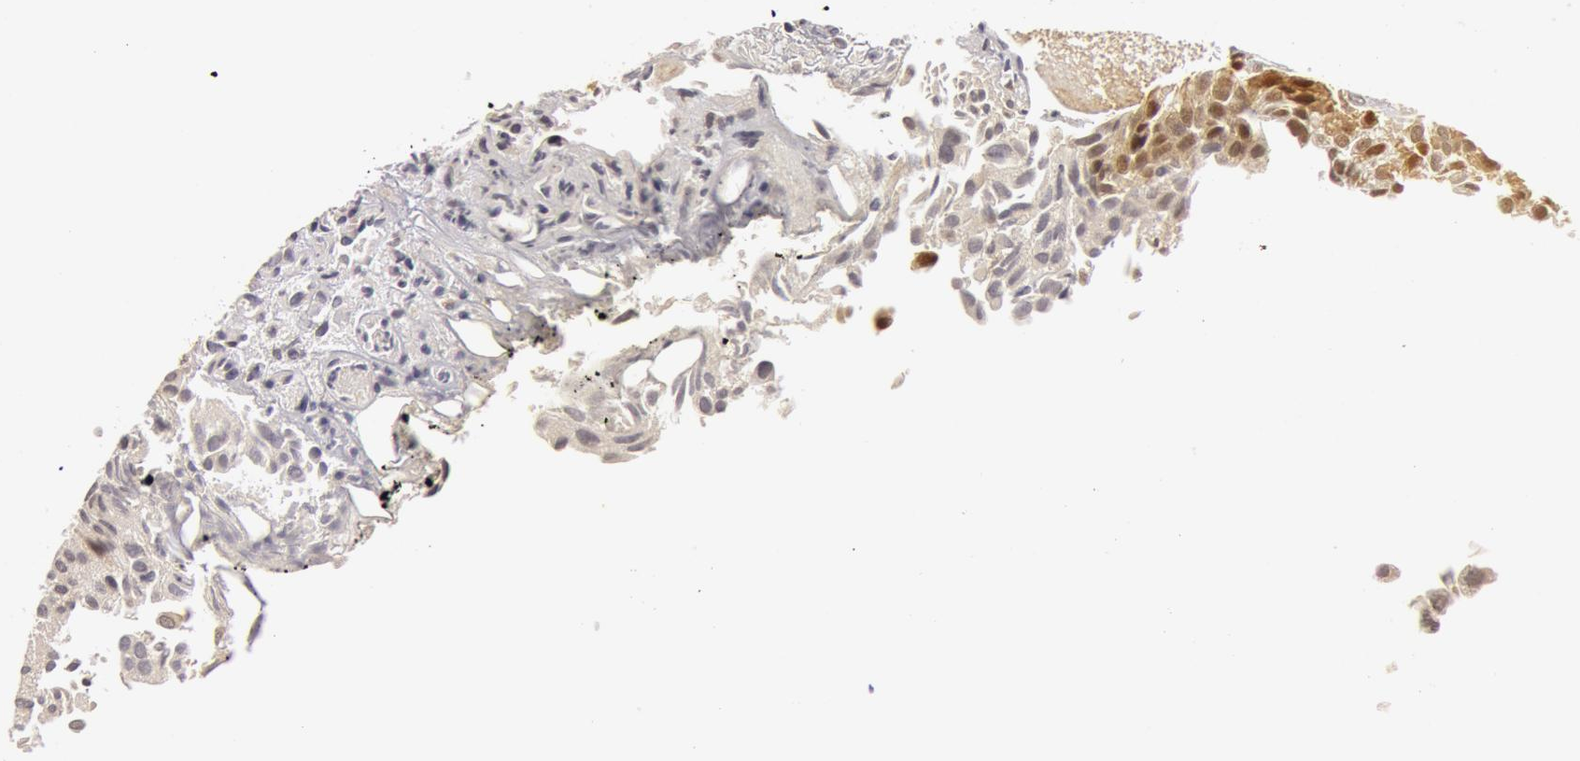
{"staining": {"intensity": "negative", "quantity": "none", "location": "none"}, "tissue": "urothelial cancer", "cell_type": "Tumor cells", "image_type": "cancer", "snomed": [{"axis": "morphology", "description": "Urothelial carcinoma, Low grade"}, {"axis": "topography", "description": "Urinary bladder"}], "caption": "The micrograph displays no staining of tumor cells in urothelial carcinoma (low-grade).", "gene": "OASL", "patient": {"sex": "female", "age": 89}}